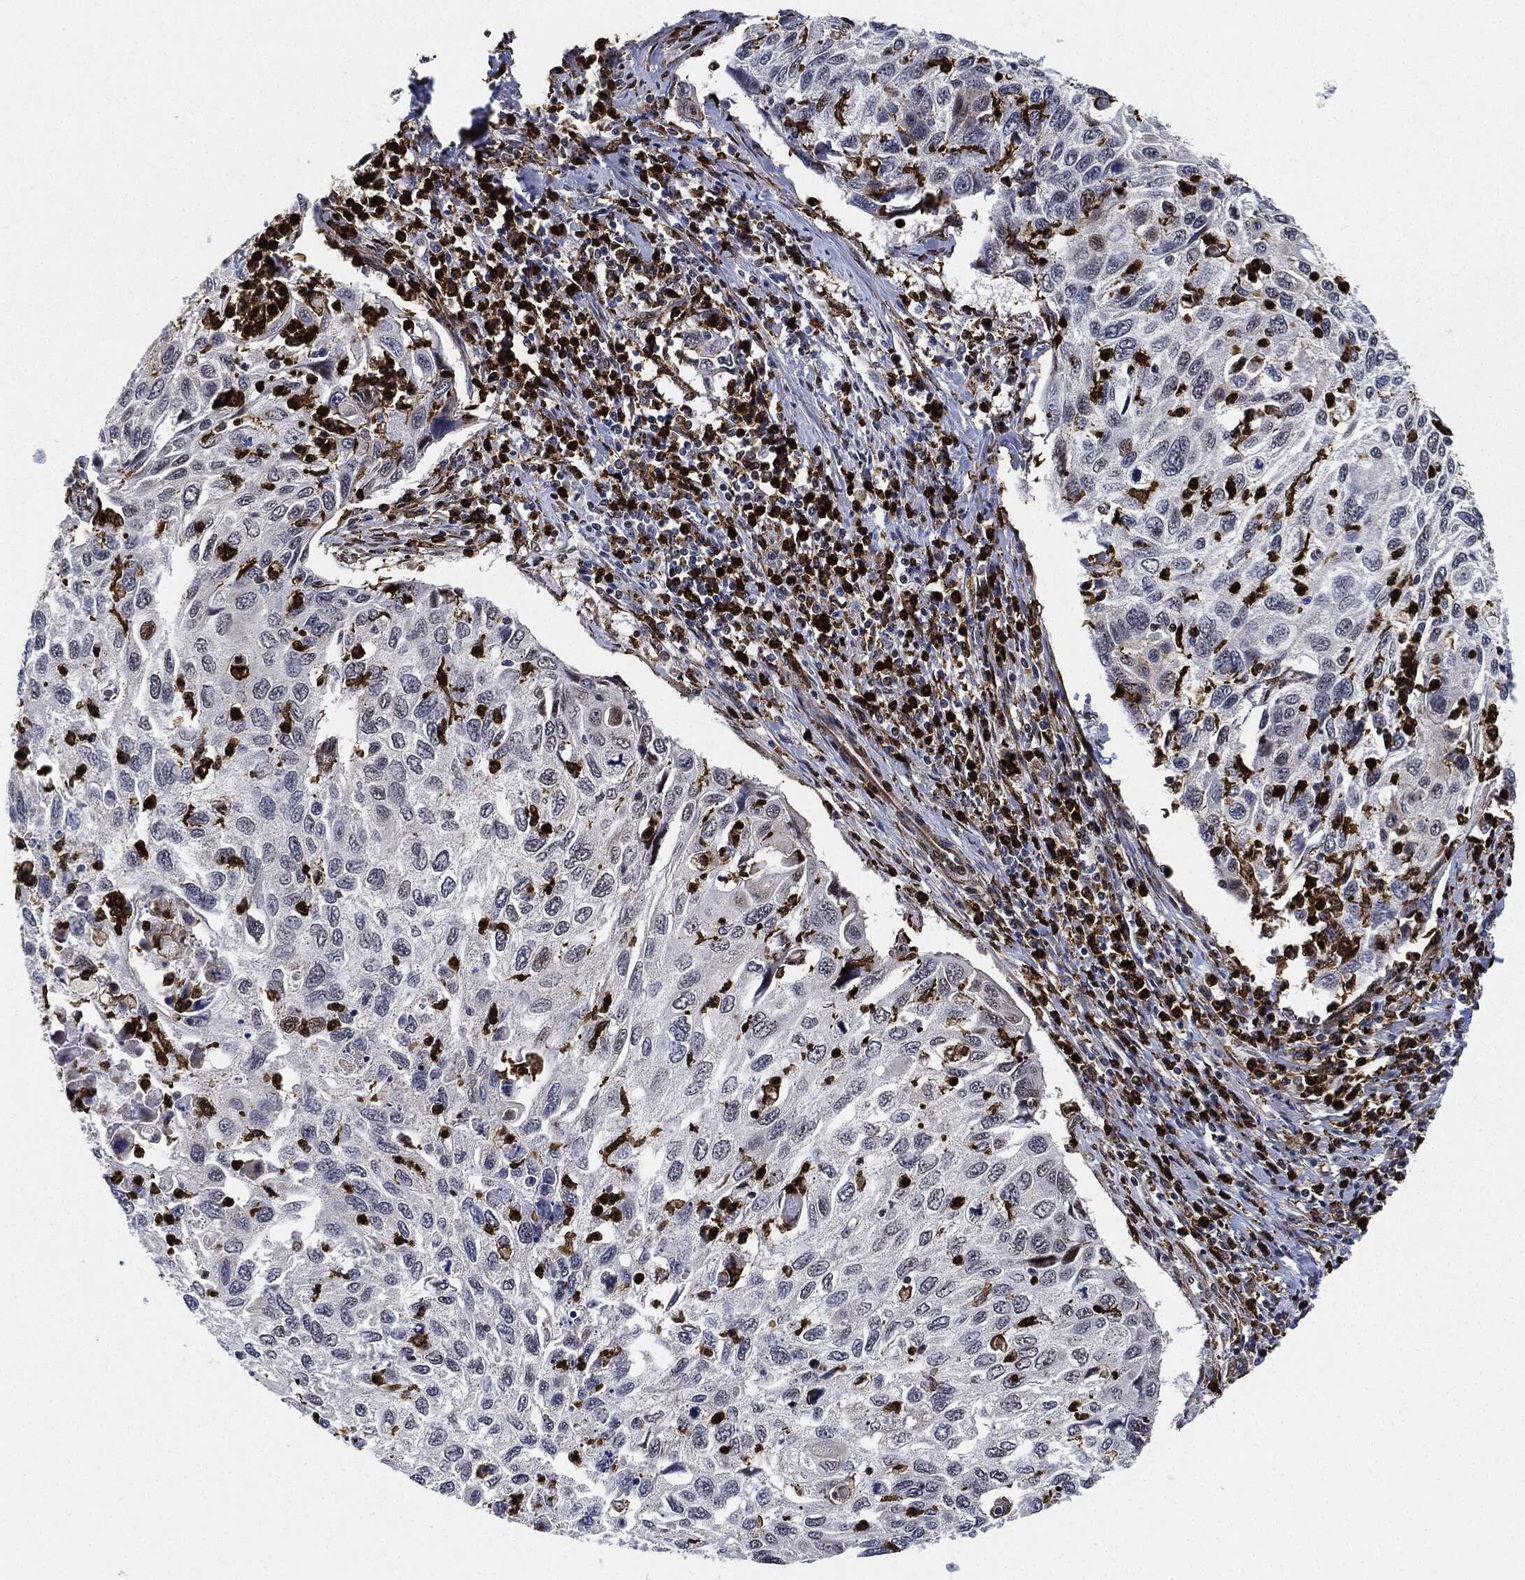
{"staining": {"intensity": "negative", "quantity": "none", "location": "none"}, "tissue": "cervical cancer", "cell_type": "Tumor cells", "image_type": "cancer", "snomed": [{"axis": "morphology", "description": "Squamous cell carcinoma, NOS"}, {"axis": "topography", "description": "Cervix"}], "caption": "IHC of human cervical squamous cell carcinoma displays no expression in tumor cells.", "gene": "NANOS3", "patient": {"sex": "female", "age": 70}}